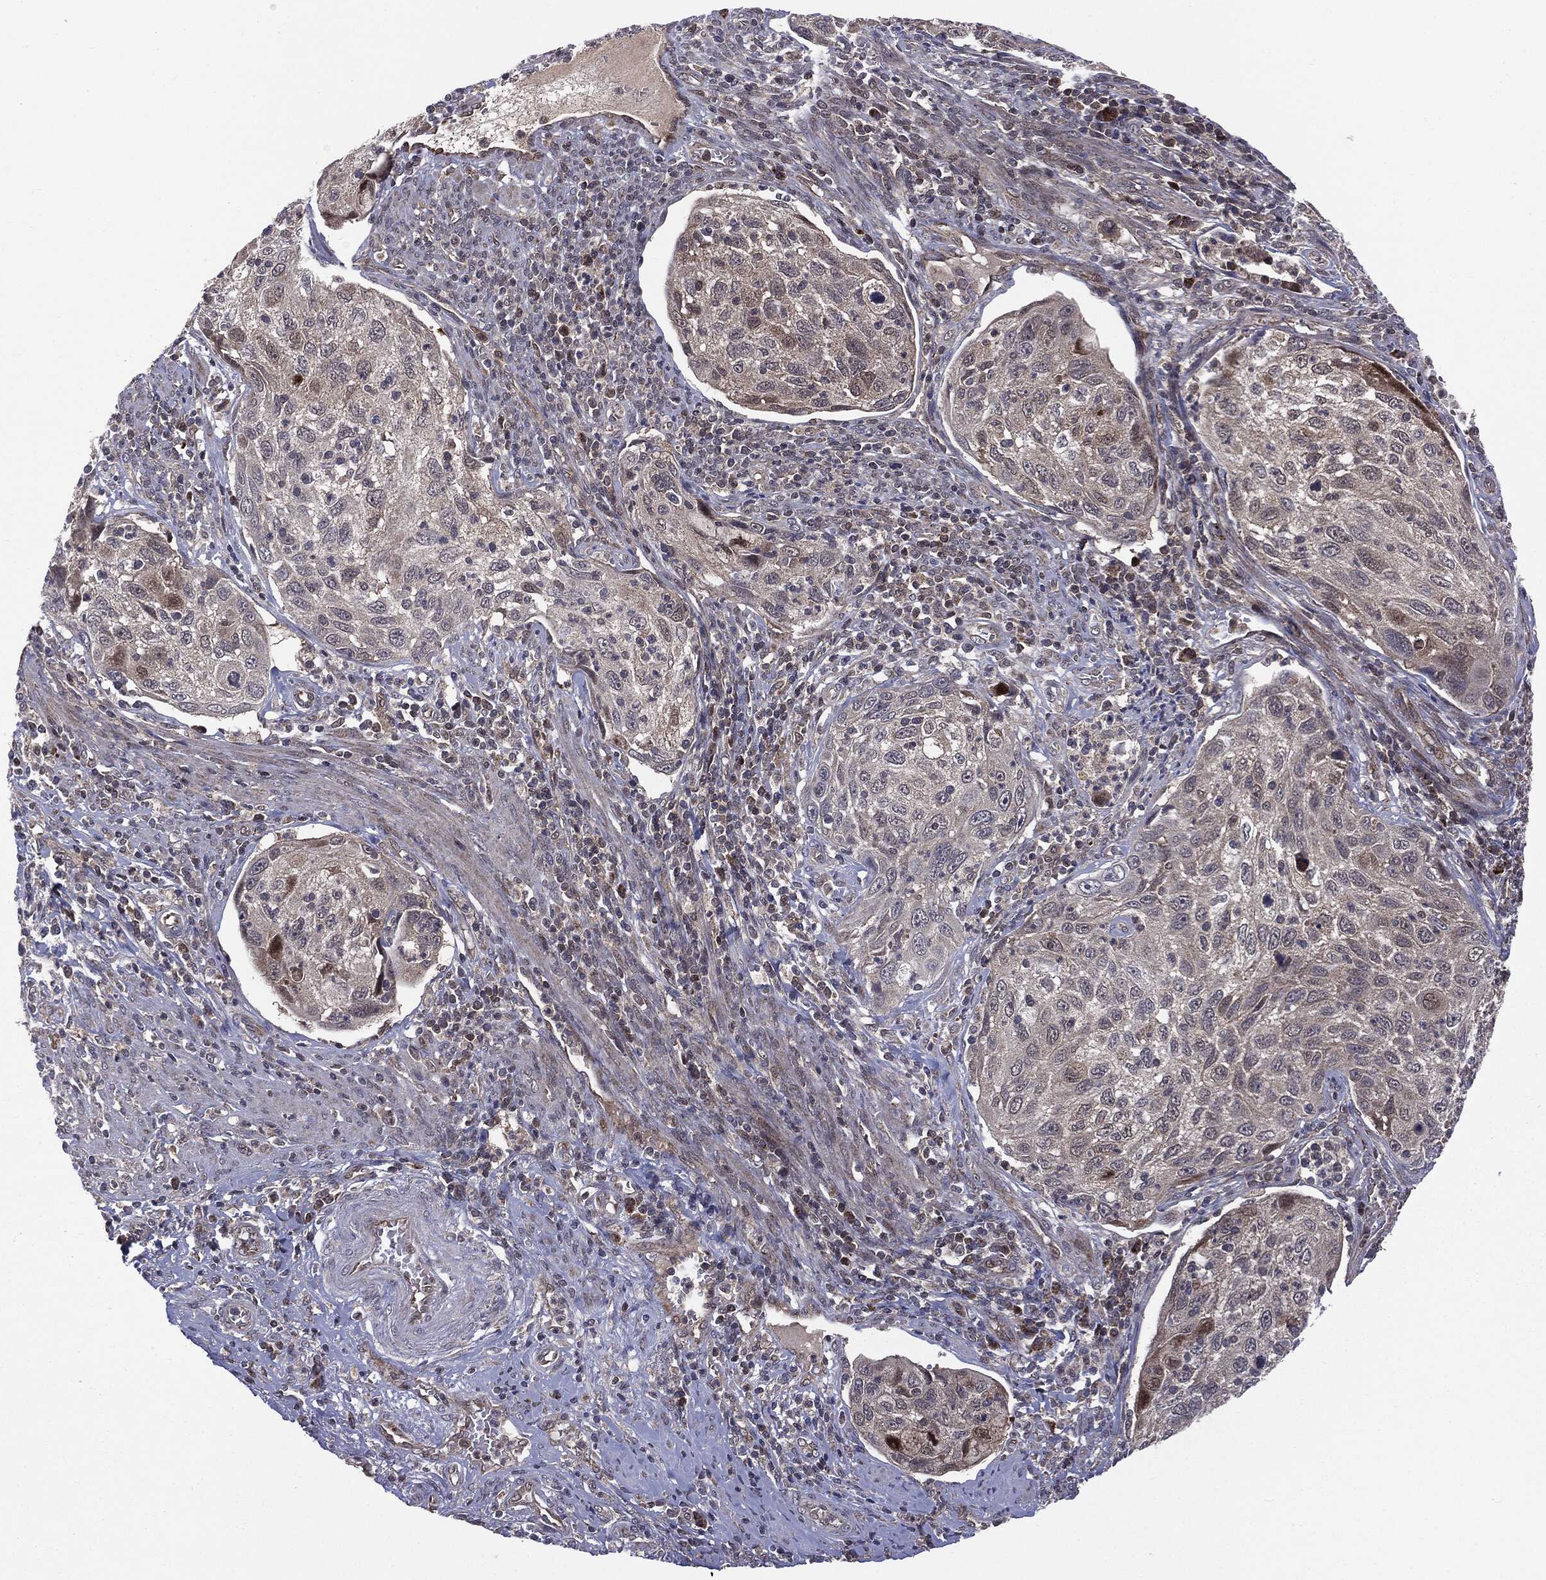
{"staining": {"intensity": "negative", "quantity": "none", "location": "none"}, "tissue": "cervical cancer", "cell_type": "Tumor cells", "image_type": "cancer", "snomed": [{"axis": "morphology", "description": "Squamous cell carcinoma, NOS"}, {"axis": "topography", "description": "Cervix"}], "caption": "This is an IHC histopathology image of cervical squamous cell carcinoma. There is no positivity in tumor cells.", "gene": "PTPA", "patient": {"sex": "female", "age": 70}}